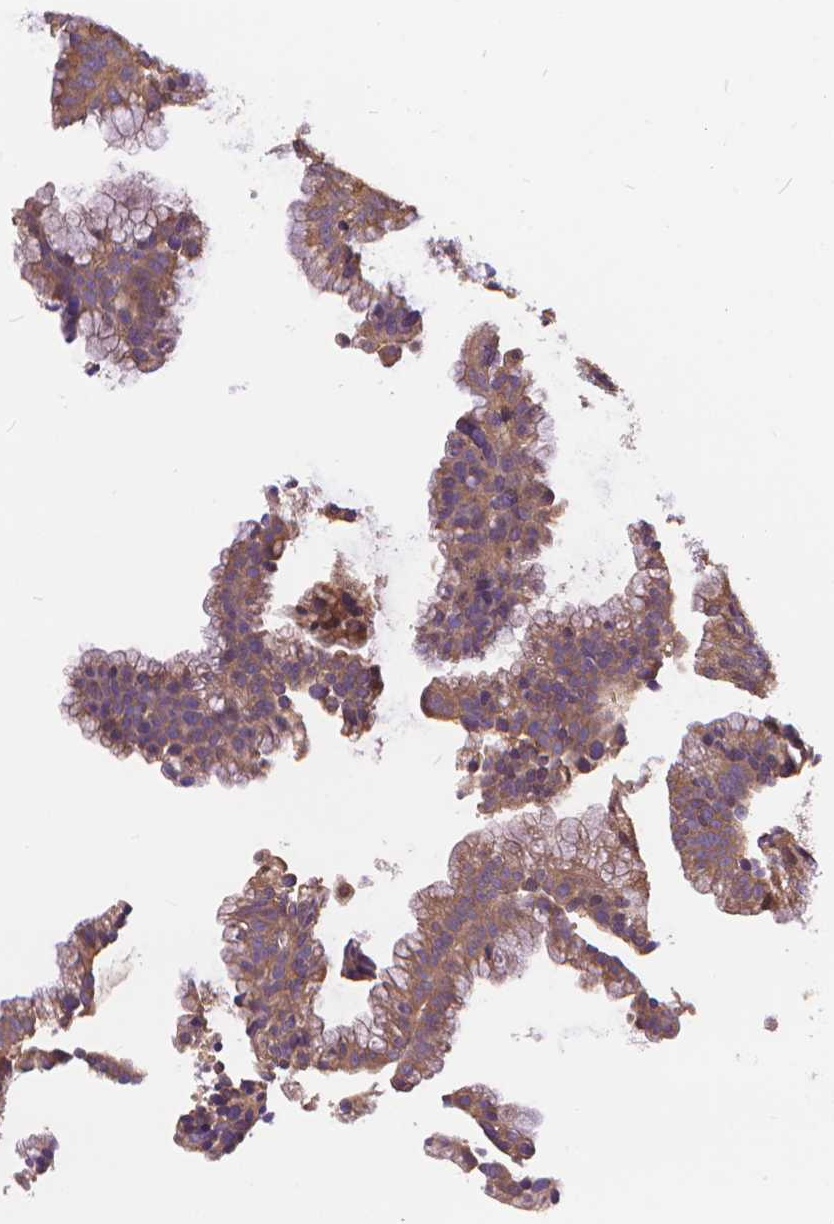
{"staining": {"intensity": "weak", "quantity": ">75%", "location": "cytoplasmic/membranous"}, "tissue": "colorectal cancer", "cell_type": "Tumor cells", "image_type": "cancer", "snomed": [{"axis": "morphology", "description": "Adenocarcinoma, NOS"}, {"axis": "topography", "description": "Colon"}], "caption": "Colorectal adenocarcinoma stained with a brown dye displays weak cytoplasmic/membranous positive expression in about >75% of tumor cells.", "gene": "ARAP1", "patient": {"sex": "female", "age": 78}}